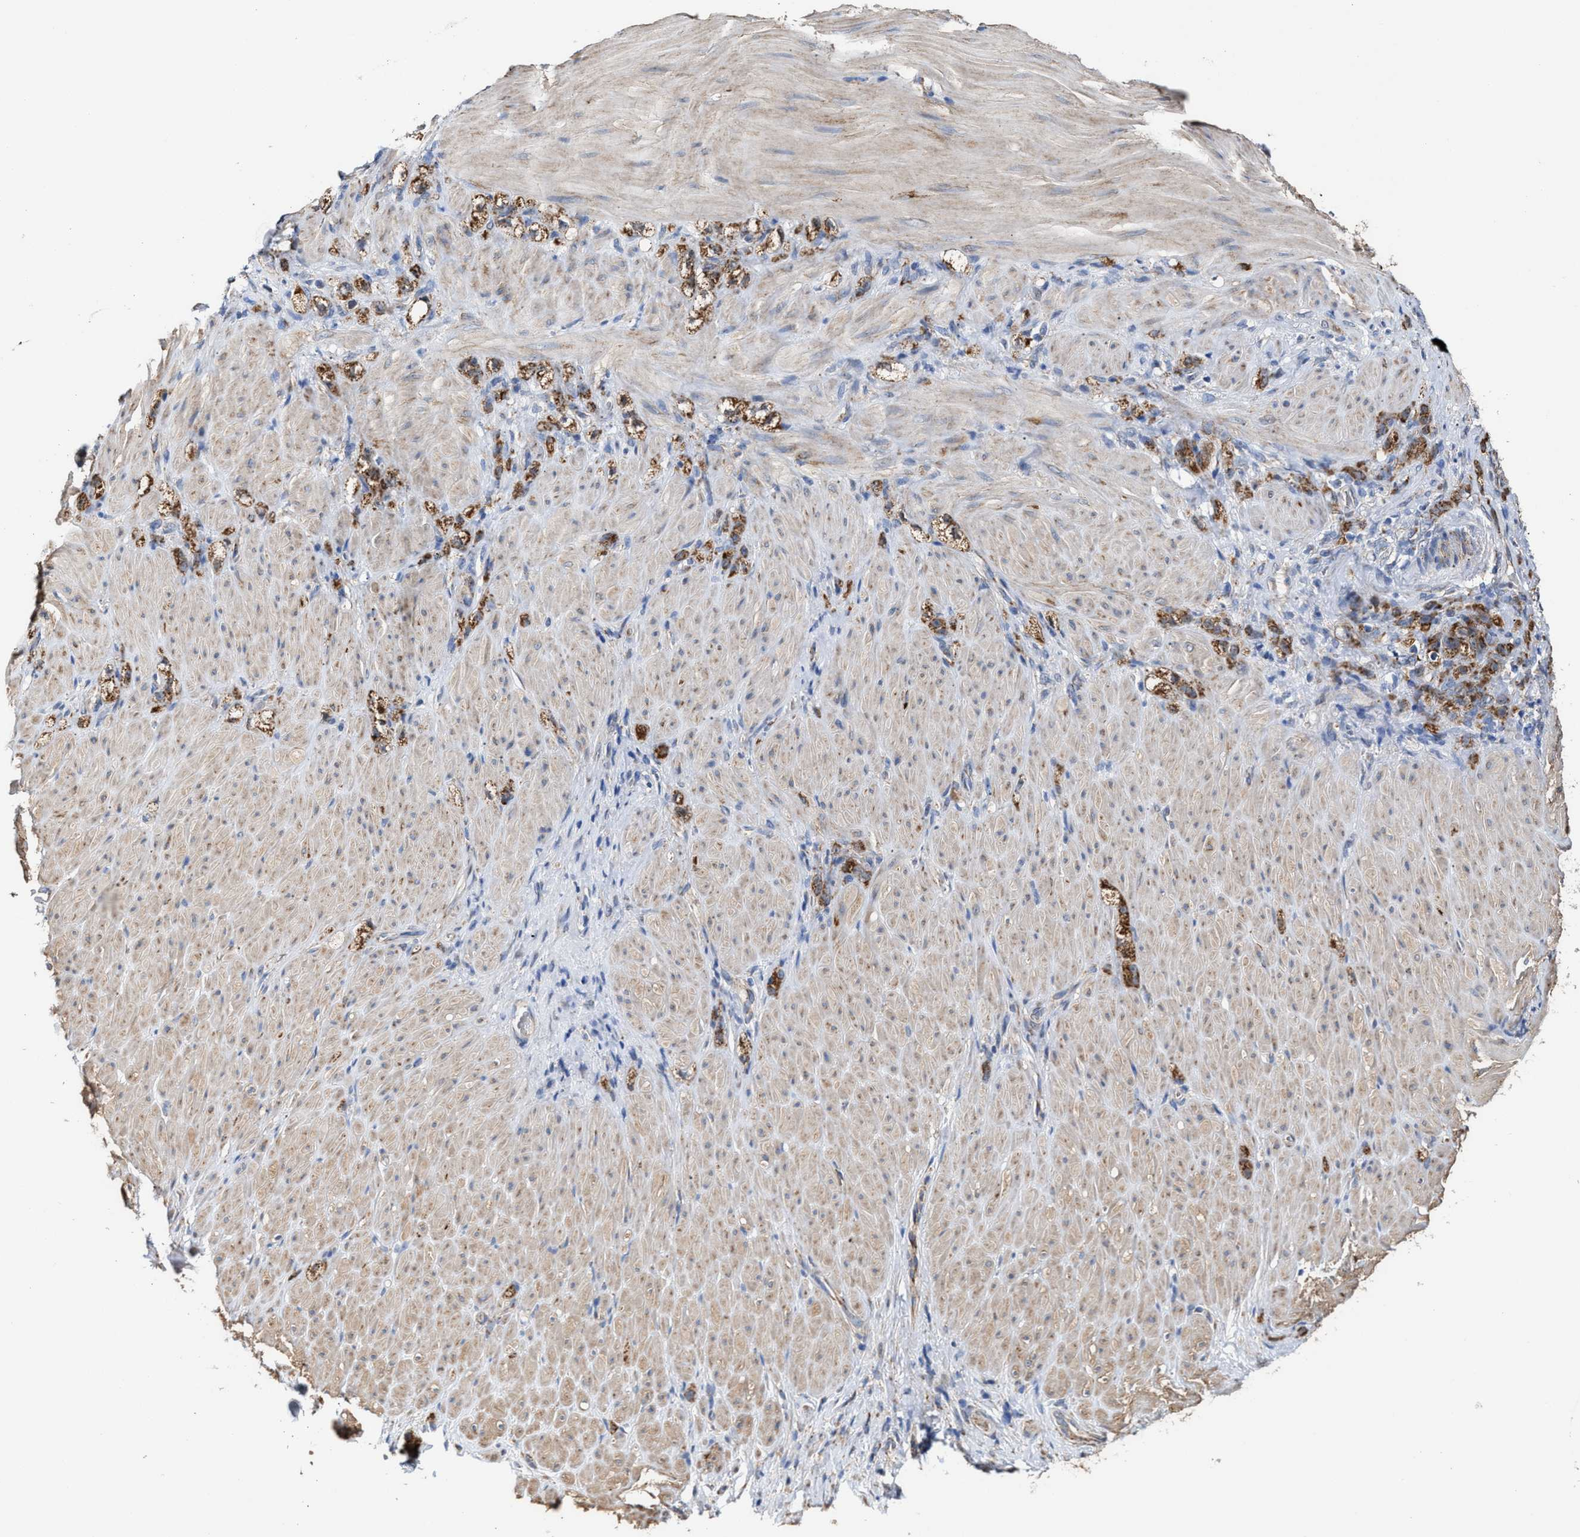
{"staining": {"intensity": "moderate", "quantity": ">75%", "location": "cytoplasmic/membranous"}, "tissue": "stomach cancer", "cell_type": "Tumor cells", "image_type": "cancer", "snomed": [{"axis": "morphology", "description": "Normal tissue, NOS"}, {"axis": "morphology", "description": "Adenocarcinoma, NOS"}, {"axis": "topography", "description": "Stomach"}], "caption": "Protein expression analysis of human adenocarcinoma (stomach) reveals moderate cytoplasmic/membranous expression in approximately >75% of tumor cells. The staining was performed using DAB (3,3'-diaminobenzidine) to visualize the protein expression in brown, while the nuclei were stained in blue with hematoxylin (Magnification: 20x).", "gene": "MECR", "patient": {"sex": "male", "age": 82}}